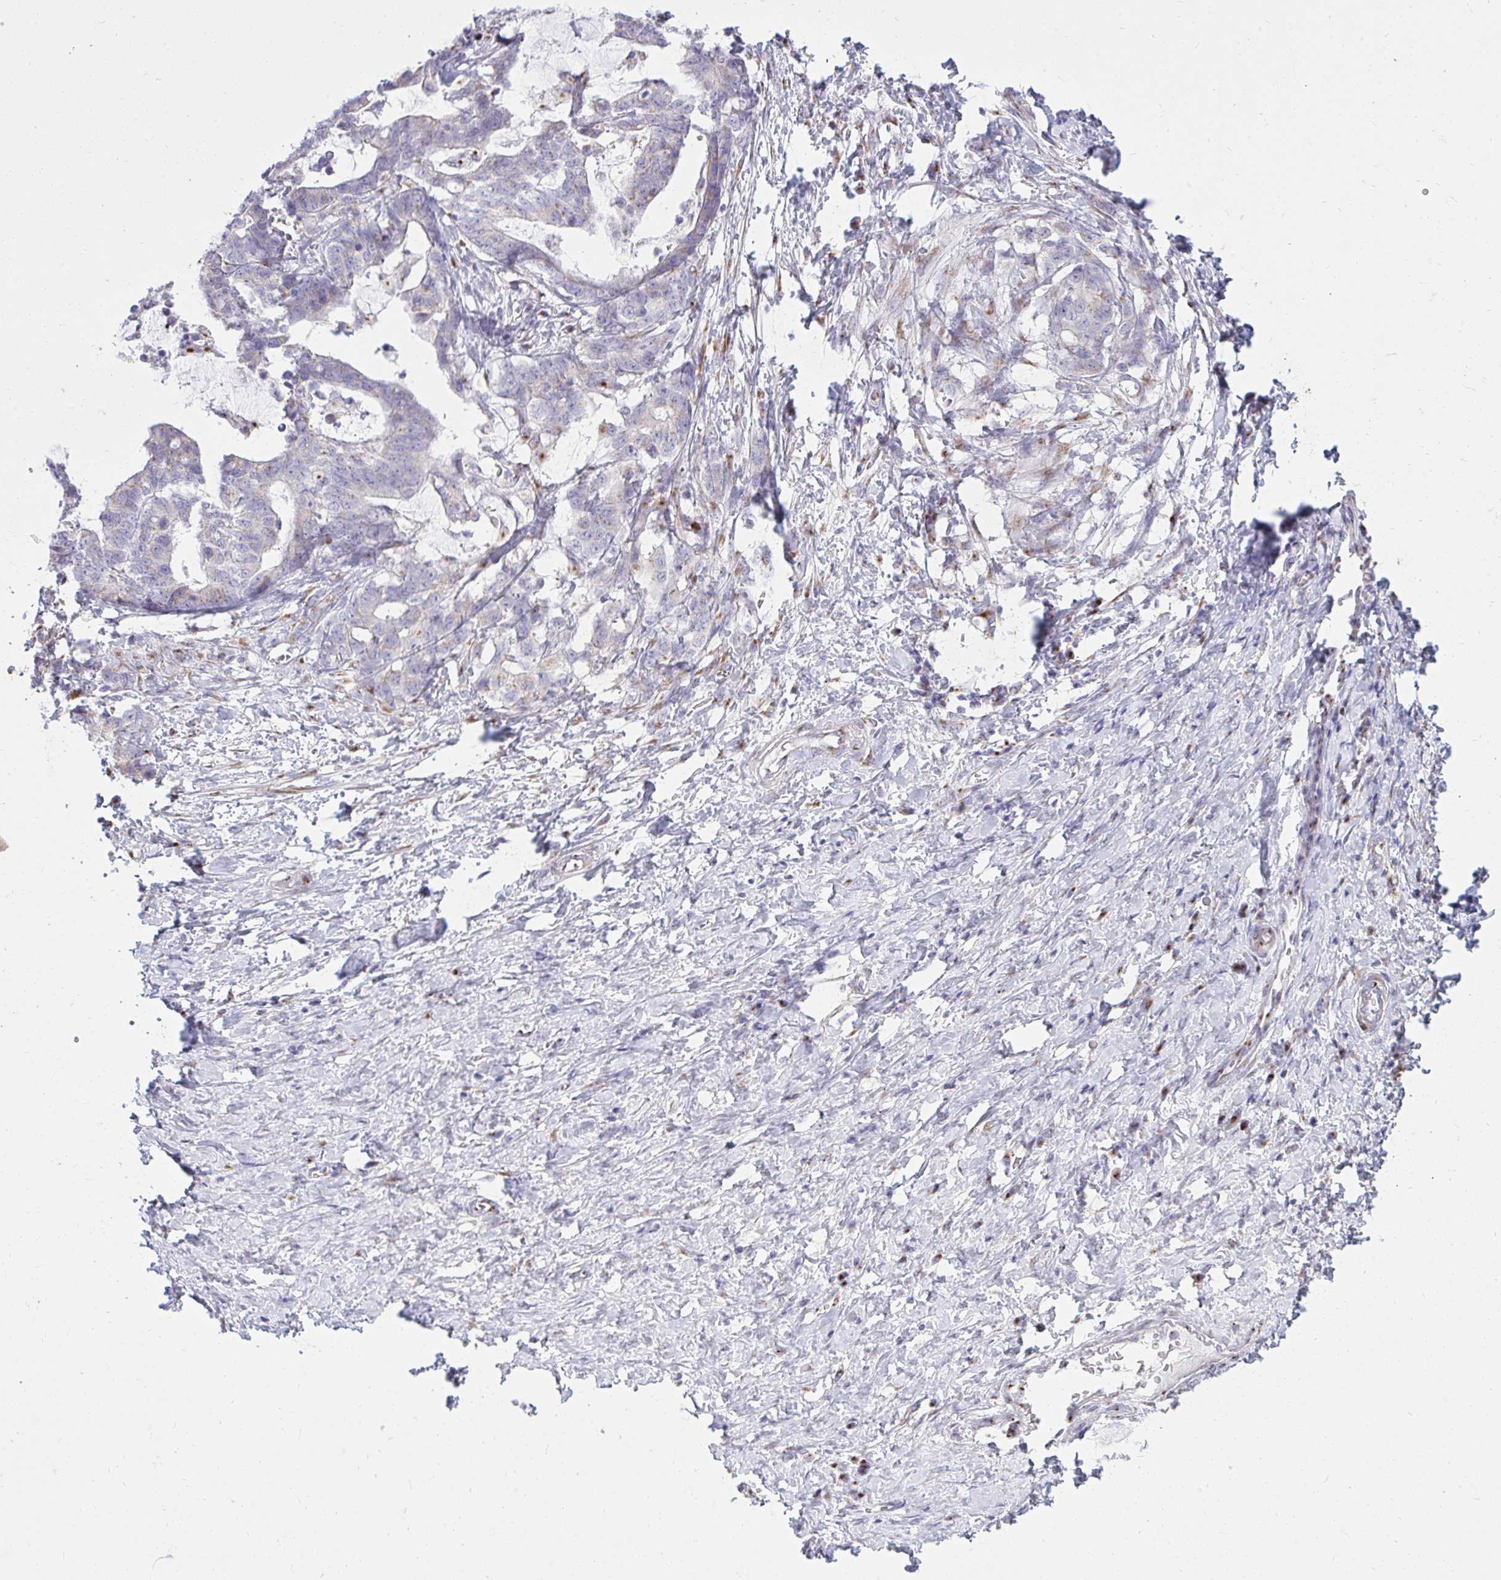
{"staining": {"intensity": "negative", "quantity": "none", "location": "none"}, "tissue": "stomach cancer", "cell_type": "Tumor cells", "image_type": "cancer", "snomed": [{"axis": "morphology", "description": "Normal tissue, NOS"}, {"axis": "morphology", "description": "Adenocarcinoma, NOS"}, {"axis": "topography", "description": "Stomach"}], "caption": "IHC histopathology image of neoplastic tissue: human adenocarcinoma (stomach) stained with DAB shows no significant protein expression in tumor cells.", "gene": "RAB6B", "patient": {"sex": "female", "age": 64}}